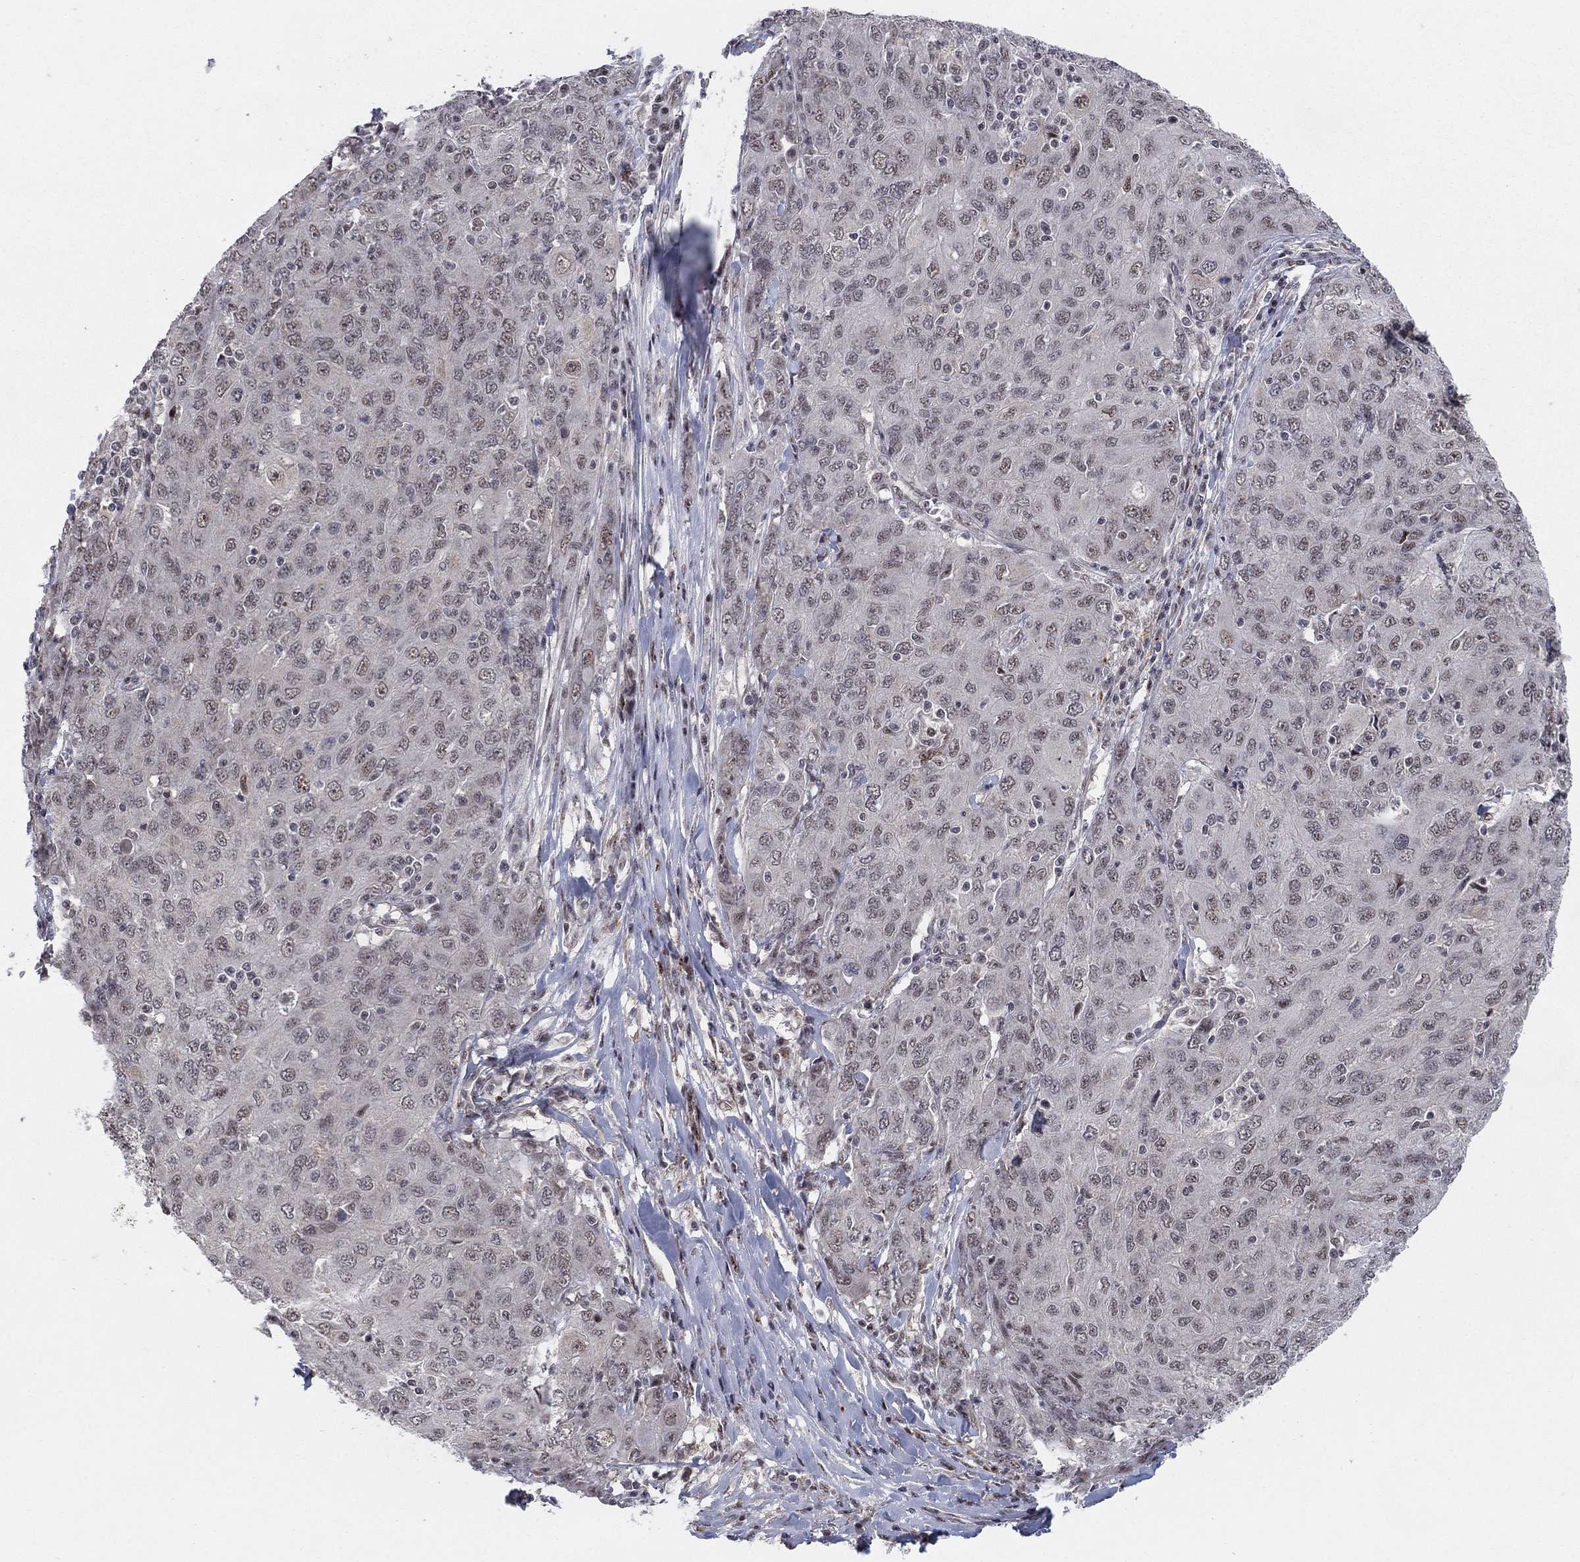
{"staining": {"intensity": "negative", "quantity": "none", "location": "none"}, "tissue": "ovarian cancer", "cell_type": "Tumor cells", "image_type": "cancer", "snomed": [{"axis": "morphology", "description": "Carcinoma, endometroid"}, {"axis": "topography", "description": "Ovary"}], "caption": "Immunohistochemistry of ovarian endometroid carcinoma shows no positivity in tumor cells.", "gene": "ZNF395", "patient": {"sex": "female", "age": 50}}